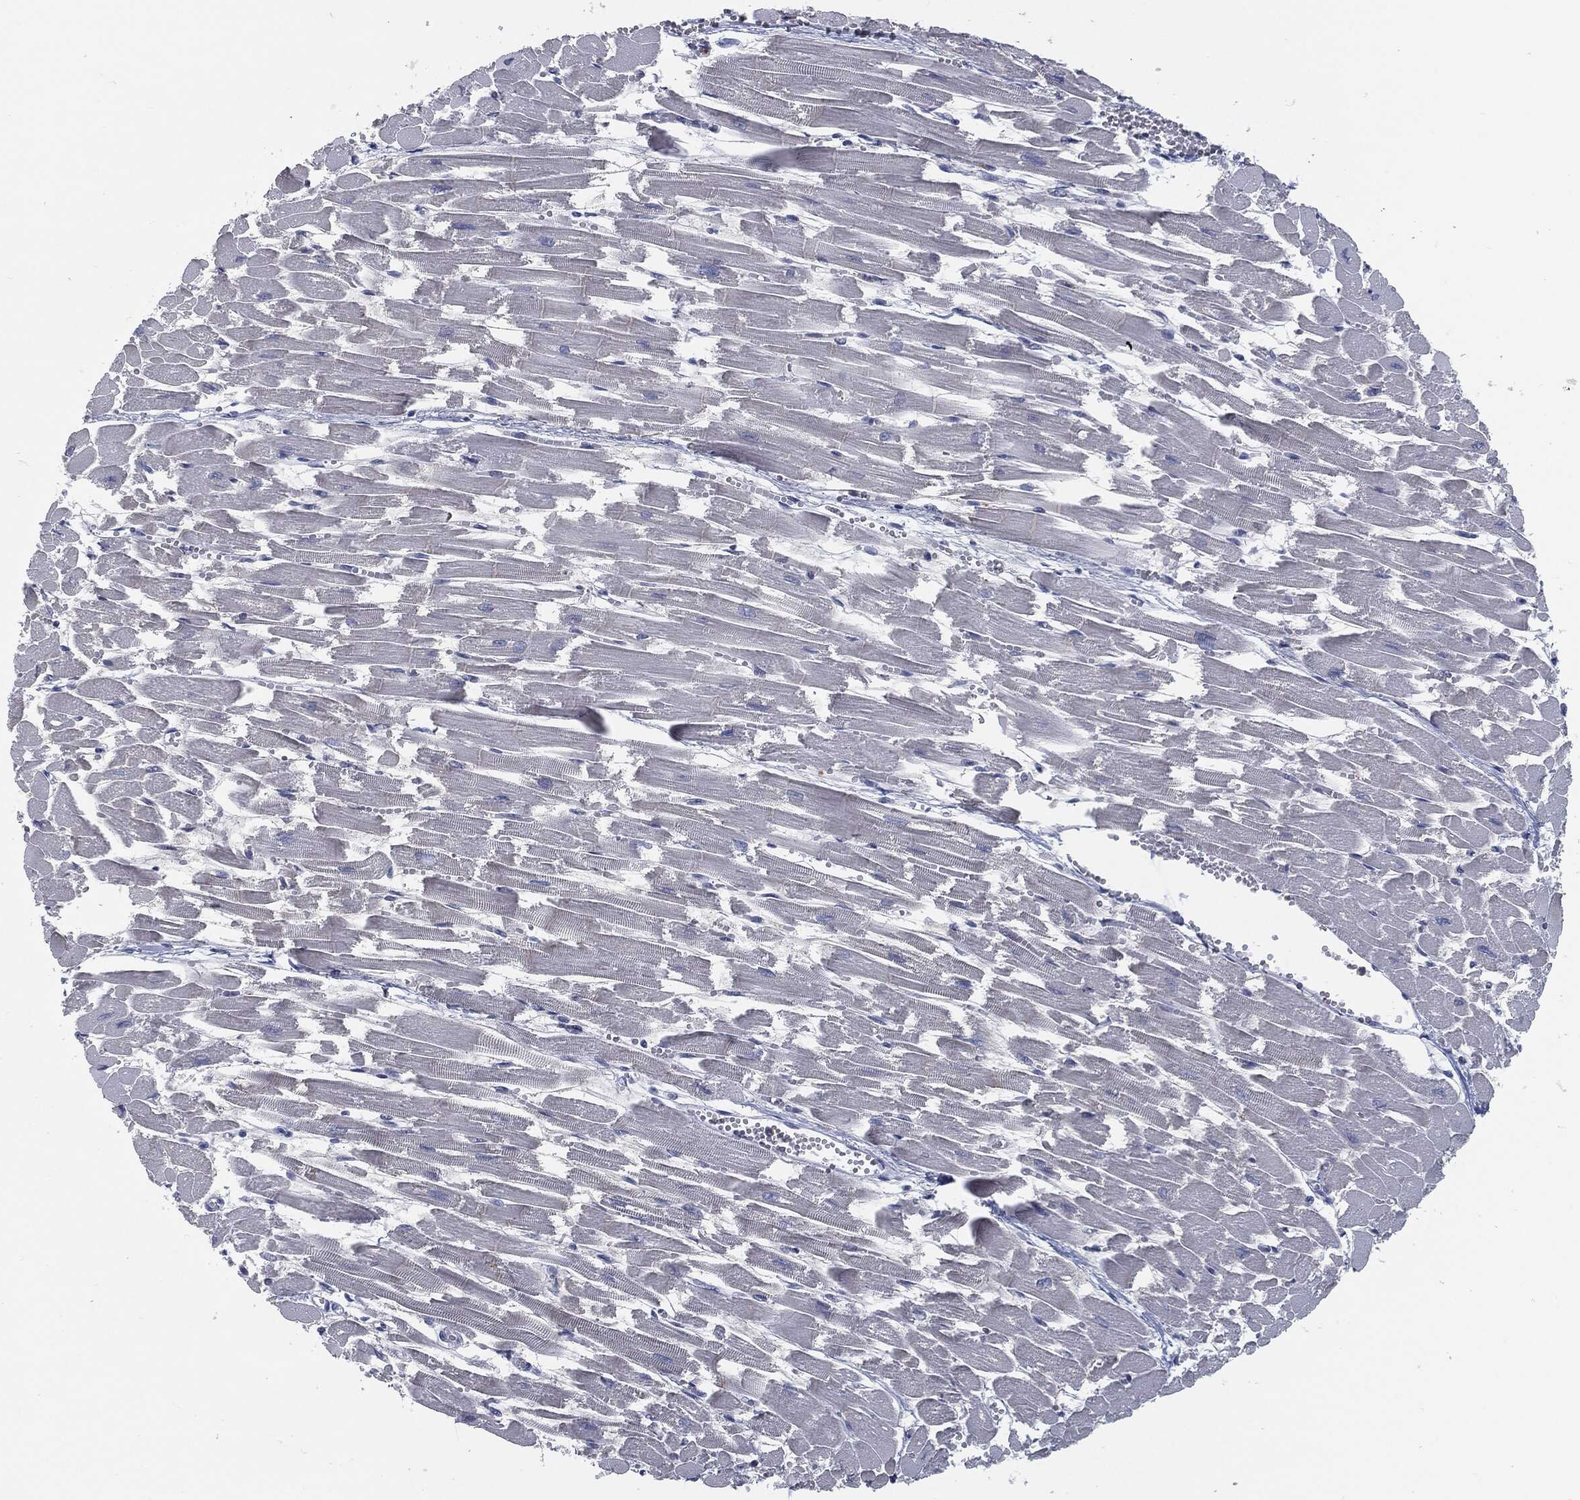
{"staining": {"intensity": "negative", "quantity": "none", "location": "none"}, "tissue": "heart muscle", "cell_type": "Cardiomyocytes", "image_type": "normal", "snomed": [{"axis": "morphology", "description": "Normal tissue, NOS"}, {"axis": "topography", "description": "Heart"}], "caption": "Image shows no protein staining in cardiomyocytes of unremarkable heart muscle.", "gene": "PROM1", "patient": {"sex": "female", "age": 52}}